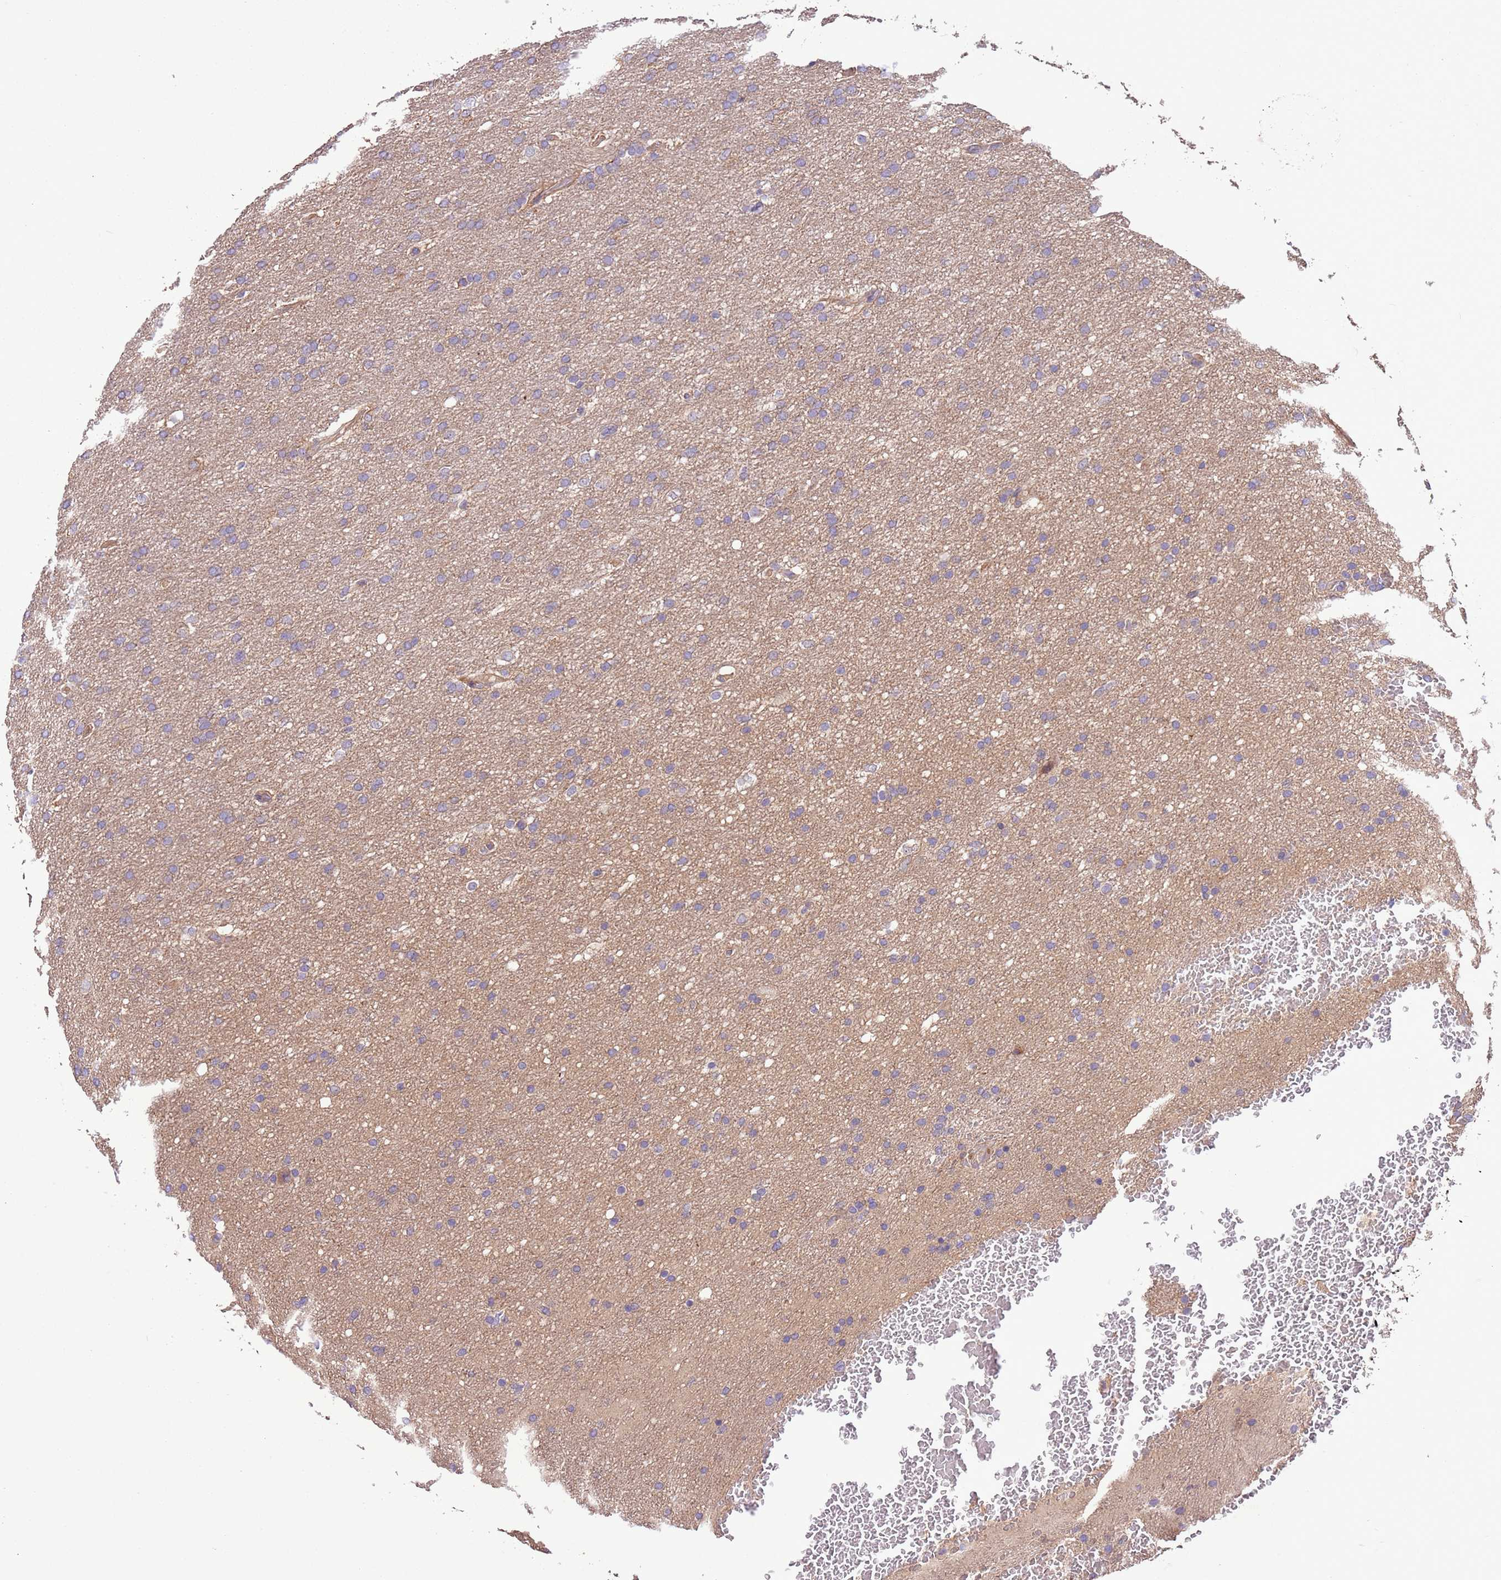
{"staining": {"intensity": "negative", "quantity": "none", "location": "none"}, "tissue": "glioma", "cell_type": "Tumor cells", "image_type": "cancer", "snomed": [{"axis": "morphology", "description": "Glioma, malignant, High grade"}, {"axis": "topography", "description": "Cerebral cortex"}], "caption": "High magnification brightfield microscopy of malignant glioma (high-grade) stained with DAB (brown) and counterstained with hematoxylin (blue): tumor cells show no significant staining.", "gene": "FAM89B", "patient": {"sex": "female", "age": 36}}